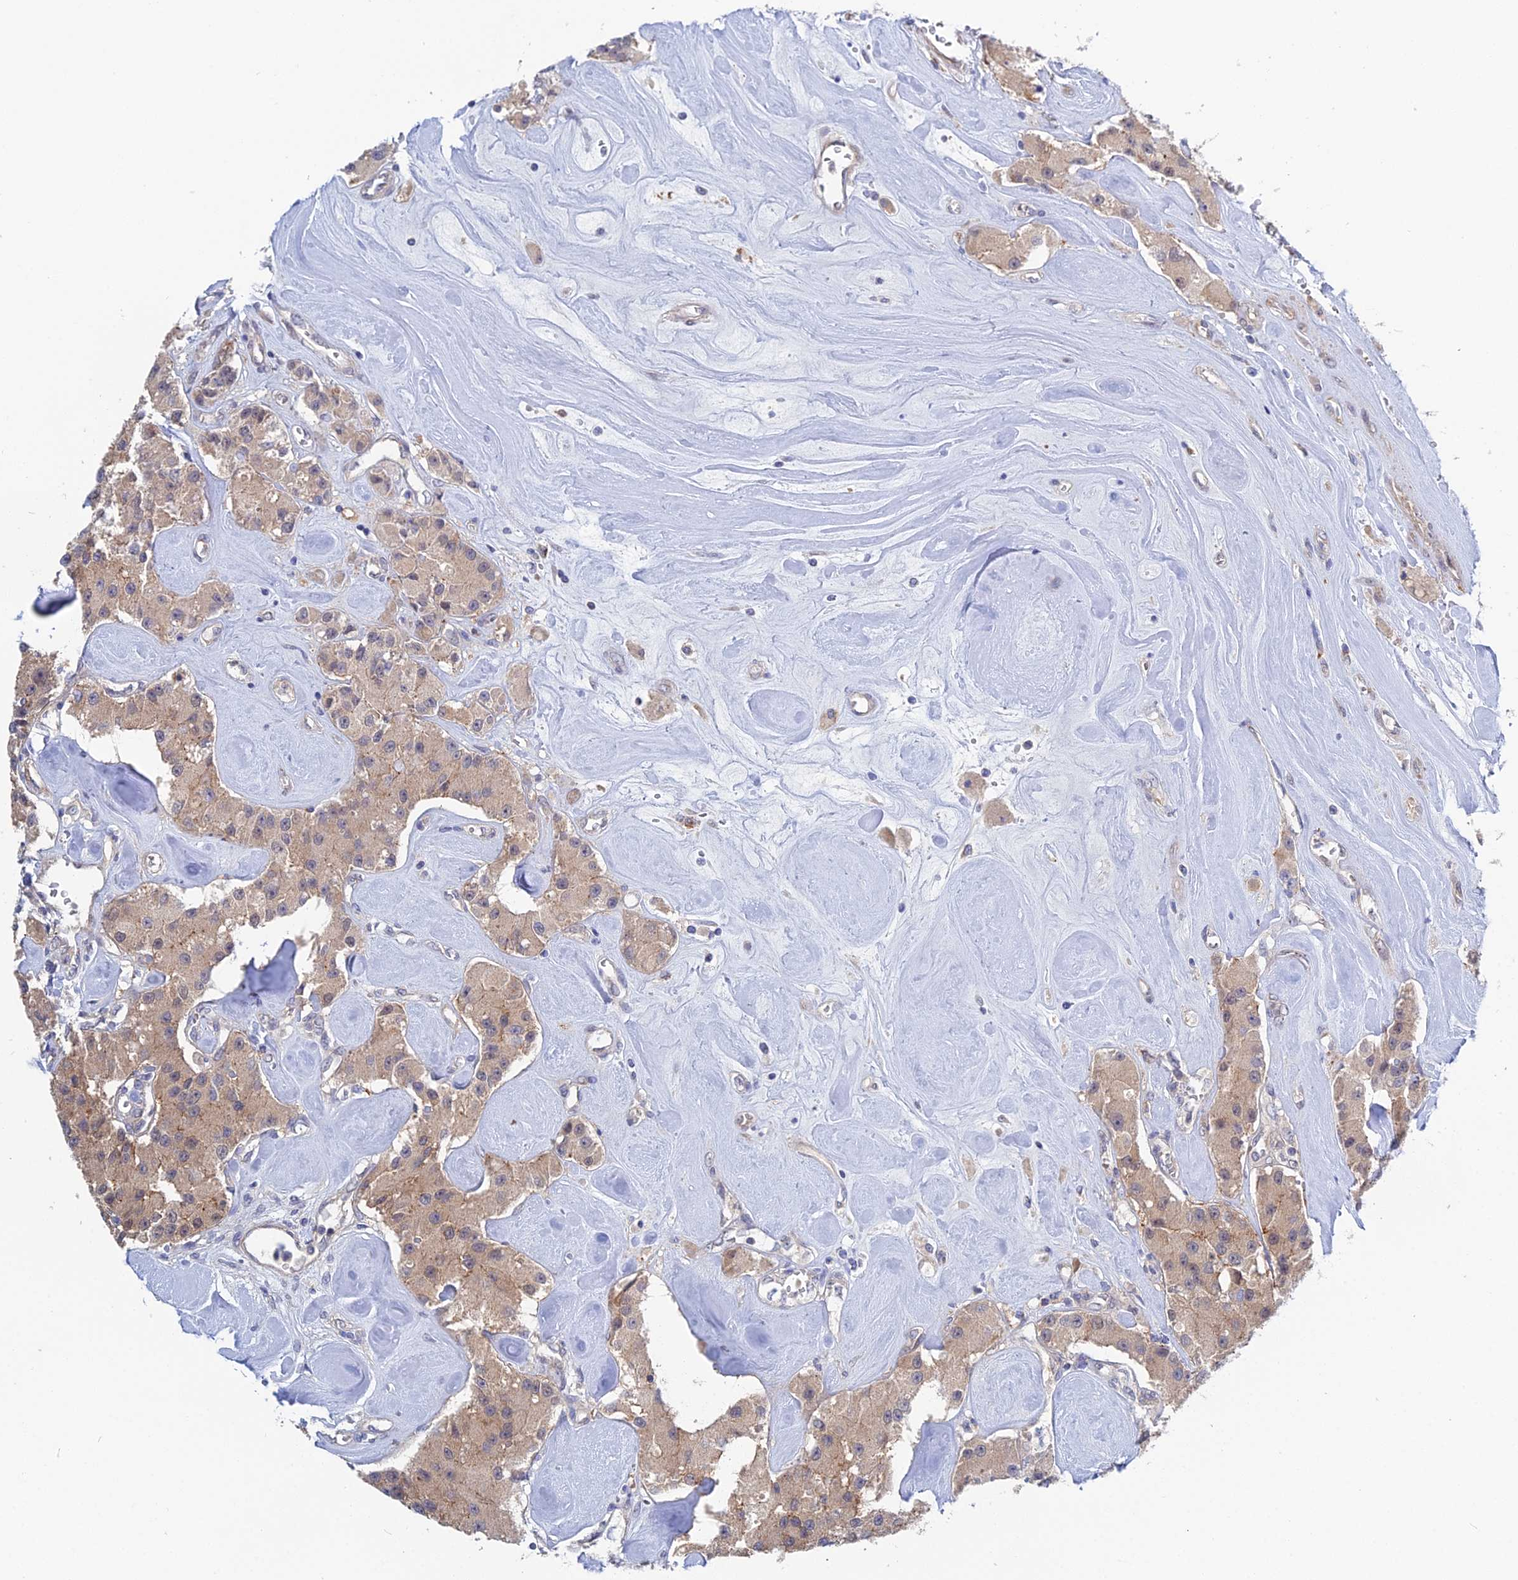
{"staining": {"intensity": "weak", "quantity": ">75%", "location": "cytoplasmic/membranous"}, "tissue": "carcinoid", "cell_type": "Tumor cells", "image_type": "cancer", "snomed": [{"axis": "morphology", "description": "Carcinoid, malignant, NOS"}, {"axis": "topography", "description": "Pancreas"}], "caption": "High-magnification brightfield microscopy of malignant carcinoid stained with DAB (3,3'-diaminobenzidine) (brown) and counterstained with hematoxylin (blue). tumor cells exhibit weak cytoplasmic/membranous positivity is identified in about>75% of cells. (IHC, brightfield microscopy, high magnification).", "gene": "DNAH14", "patient": {"sex": "male", "age": 41}}